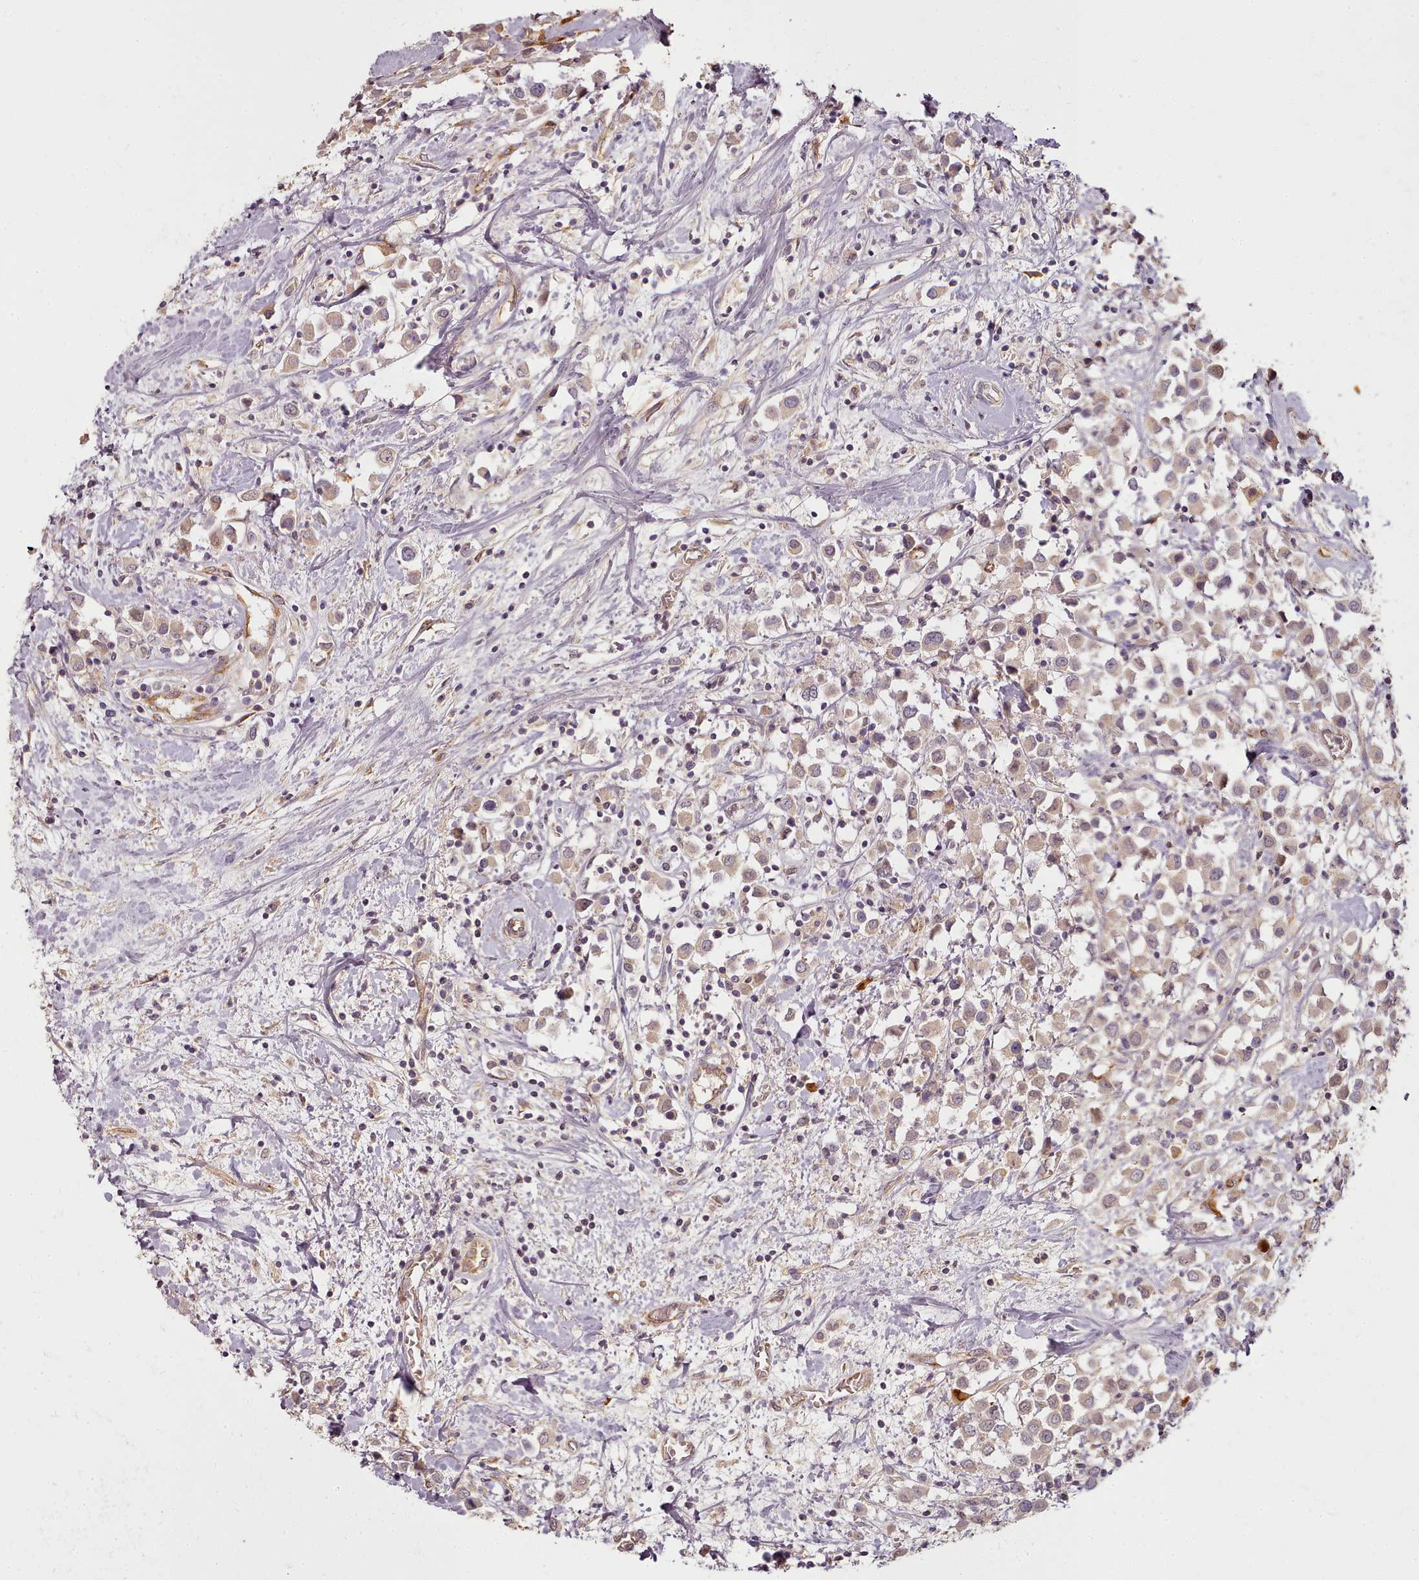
{"staining": {"intensity": "weak", "quantity": ">75%", "location": "cytoplasmic/membranous,nuclear"}, "tissue": "breast cancer", "cell_type": "Tumor cells", "image_type": "cancer", "snomed": [{"axis": "morphology", "description": "Duct carcinoma"}, {"axis": "topography", "description": "Breast"}], "caption": "Tumor cells demonstrate weak cytoplasmic/membranous and nuclear expression in about >75% of cells in breast cancer (invasive ductal carcinoma).", "gene": "C1QTNF5", "patient": {"sex": "female", "age": 61}}